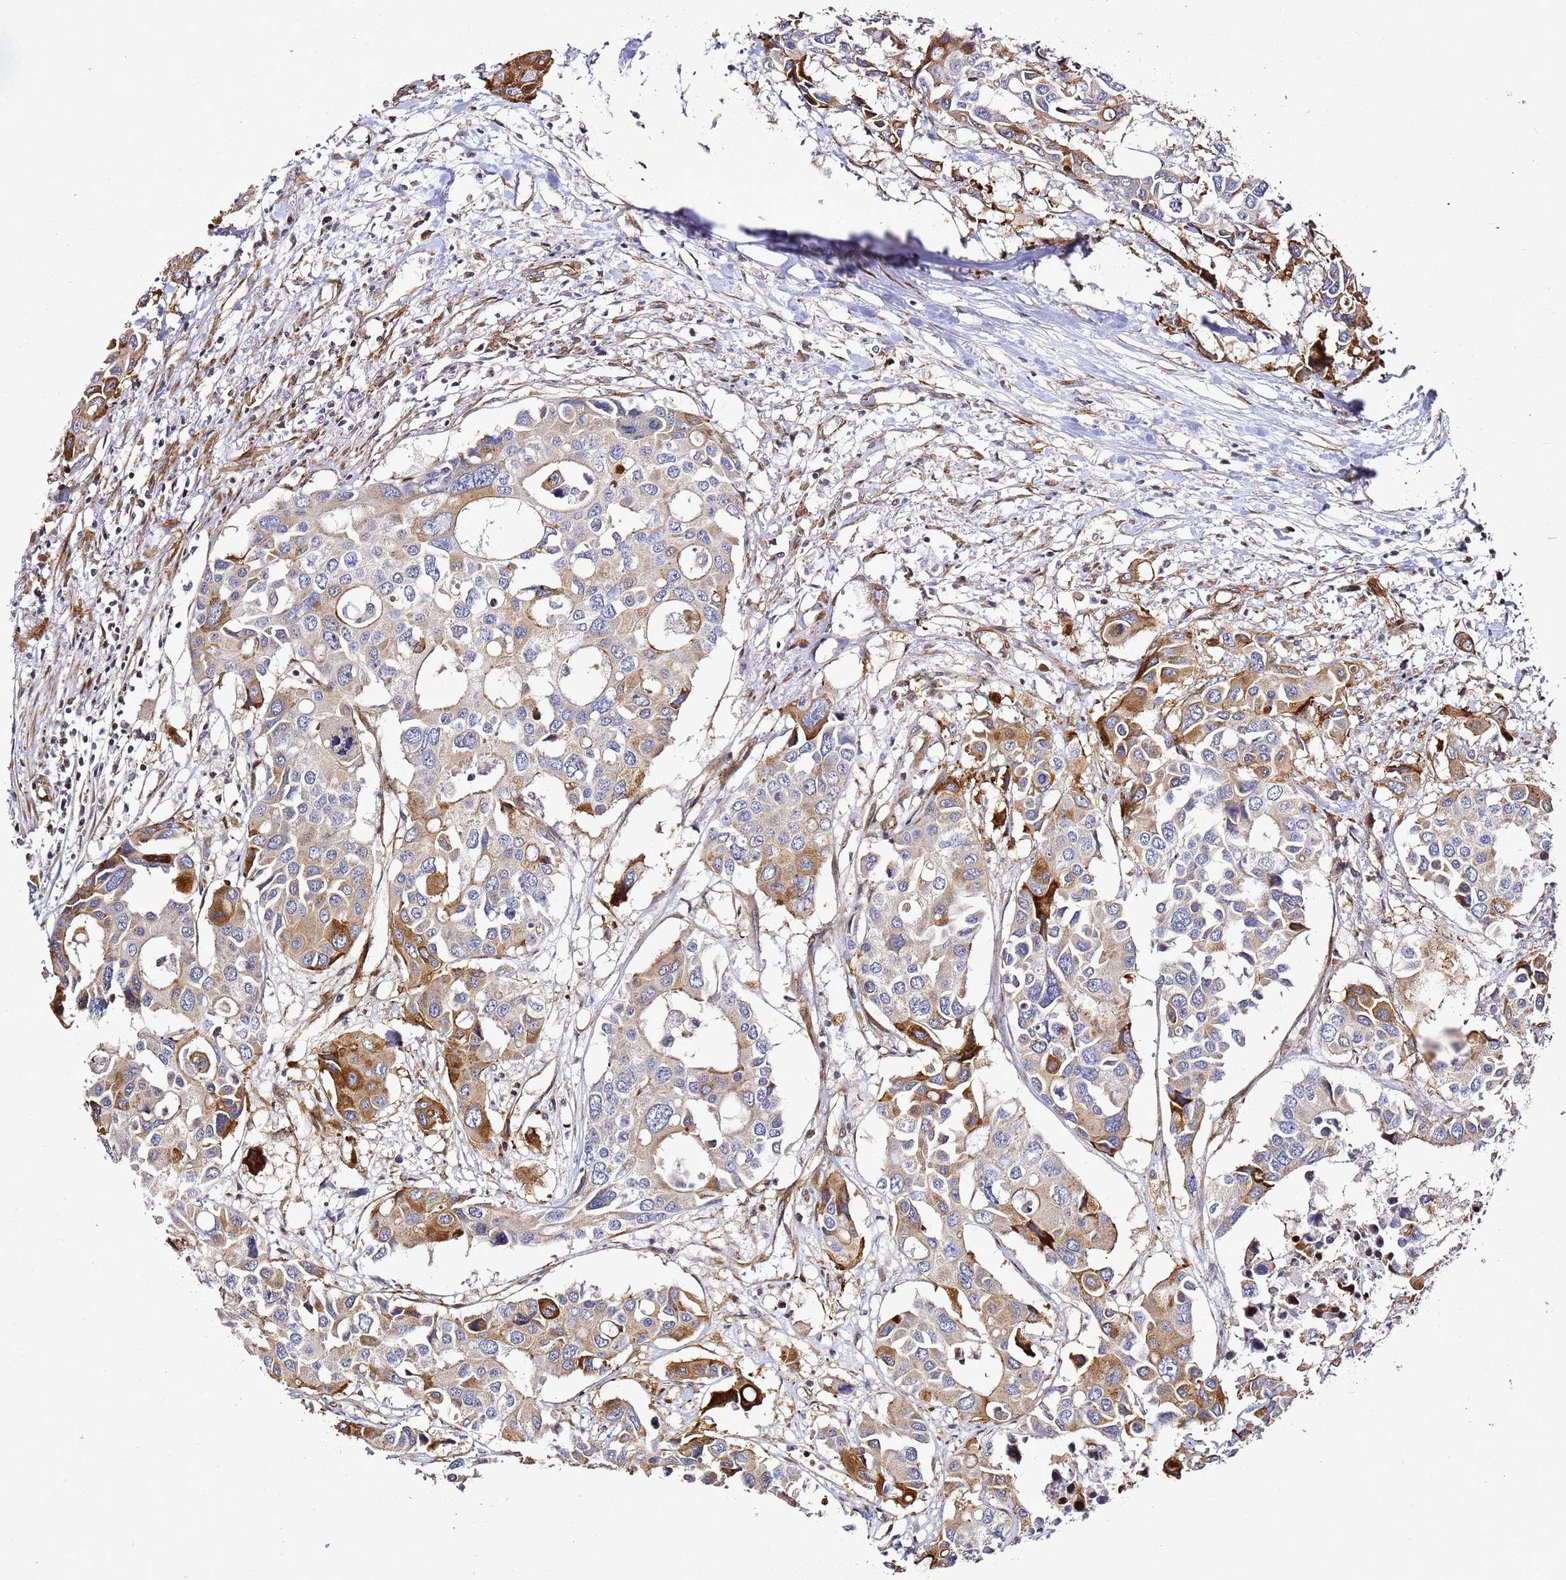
{"staining": {"intensity": "moderate", "quantity": "<25%", "location": "cytoplasmic/membranous"}, "tissue": "colorectal cancer", "cell_type": "Tumor cells", "image_type": "cancer", "snomed": [{"axis": "morphology", "description": "Adenocarcinoma, NOS"}, {"axis": "topography", "description": "Colon"}], "caption": "A histopathology image of colorectal cancer (adenocarcinoma) stained for a protein reveals moderate cytoplasmic/membranous brown staining in tumor cells.", "gene": "ZNF296", "patient": {"sex": "male", "age": 77}}